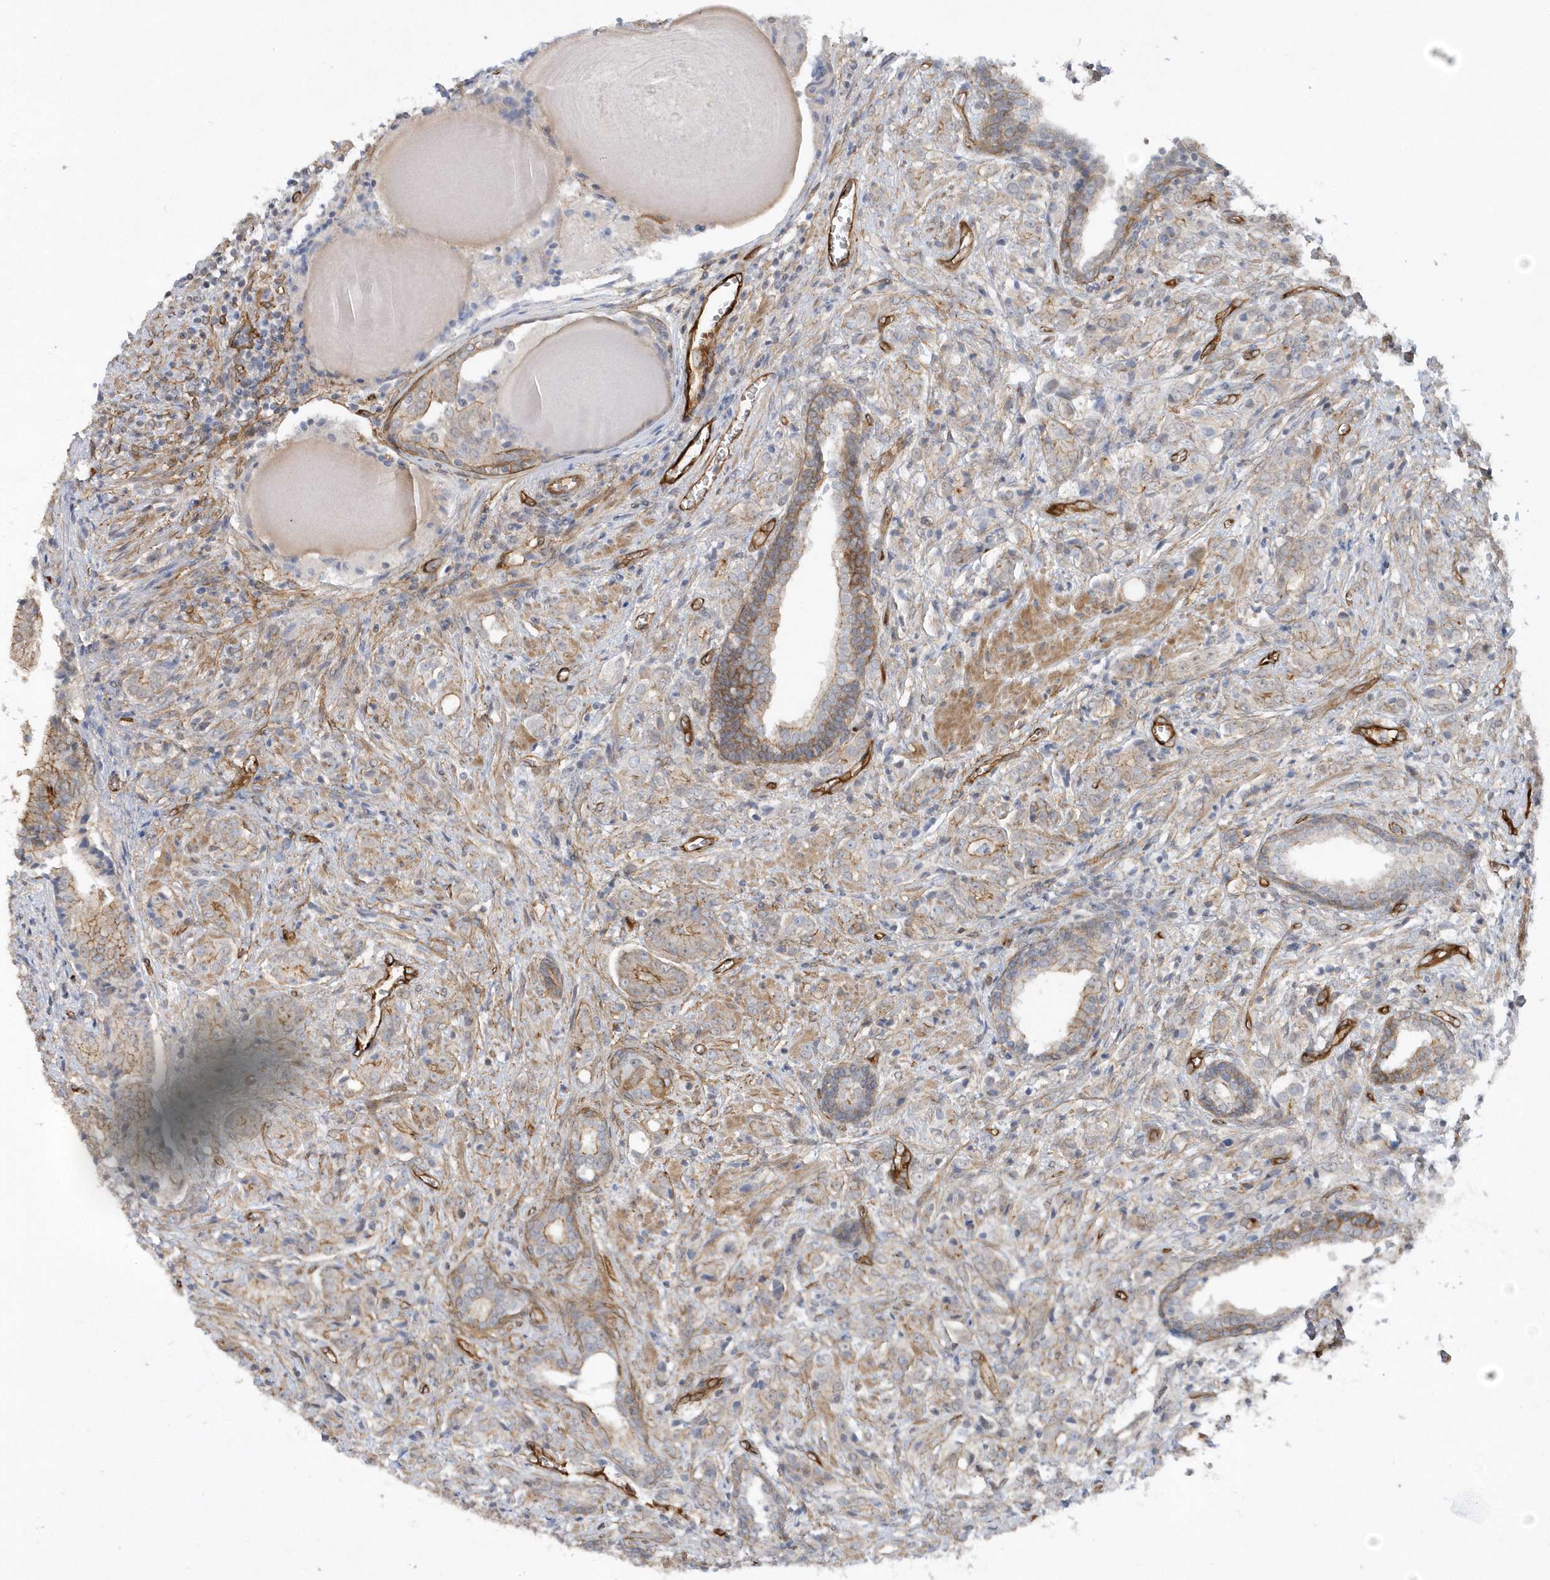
{"staining": {"intensity": "moderate", "quantity": "25%-75%", "location": "cytoplasmic/membranous"}, "tissue": "prostate cancer", "cell_type": "Tumor cells", "image_type": "cancer", "snomed": [{"axis": "morphology", "description": "Adenocarcinoma, High grade"}, {"axis": "topography", "description": "Prostate"}], "caption": "Human adenocarcinoma (high-grade) (prostate) stained for a protein (brown) exhibits moderate cytoplasmic/membranous positive positivity in approximately 25%-75% of tumor cells.", "gene": "RAI14", "patient": {"sex": "male", "age": 57}}